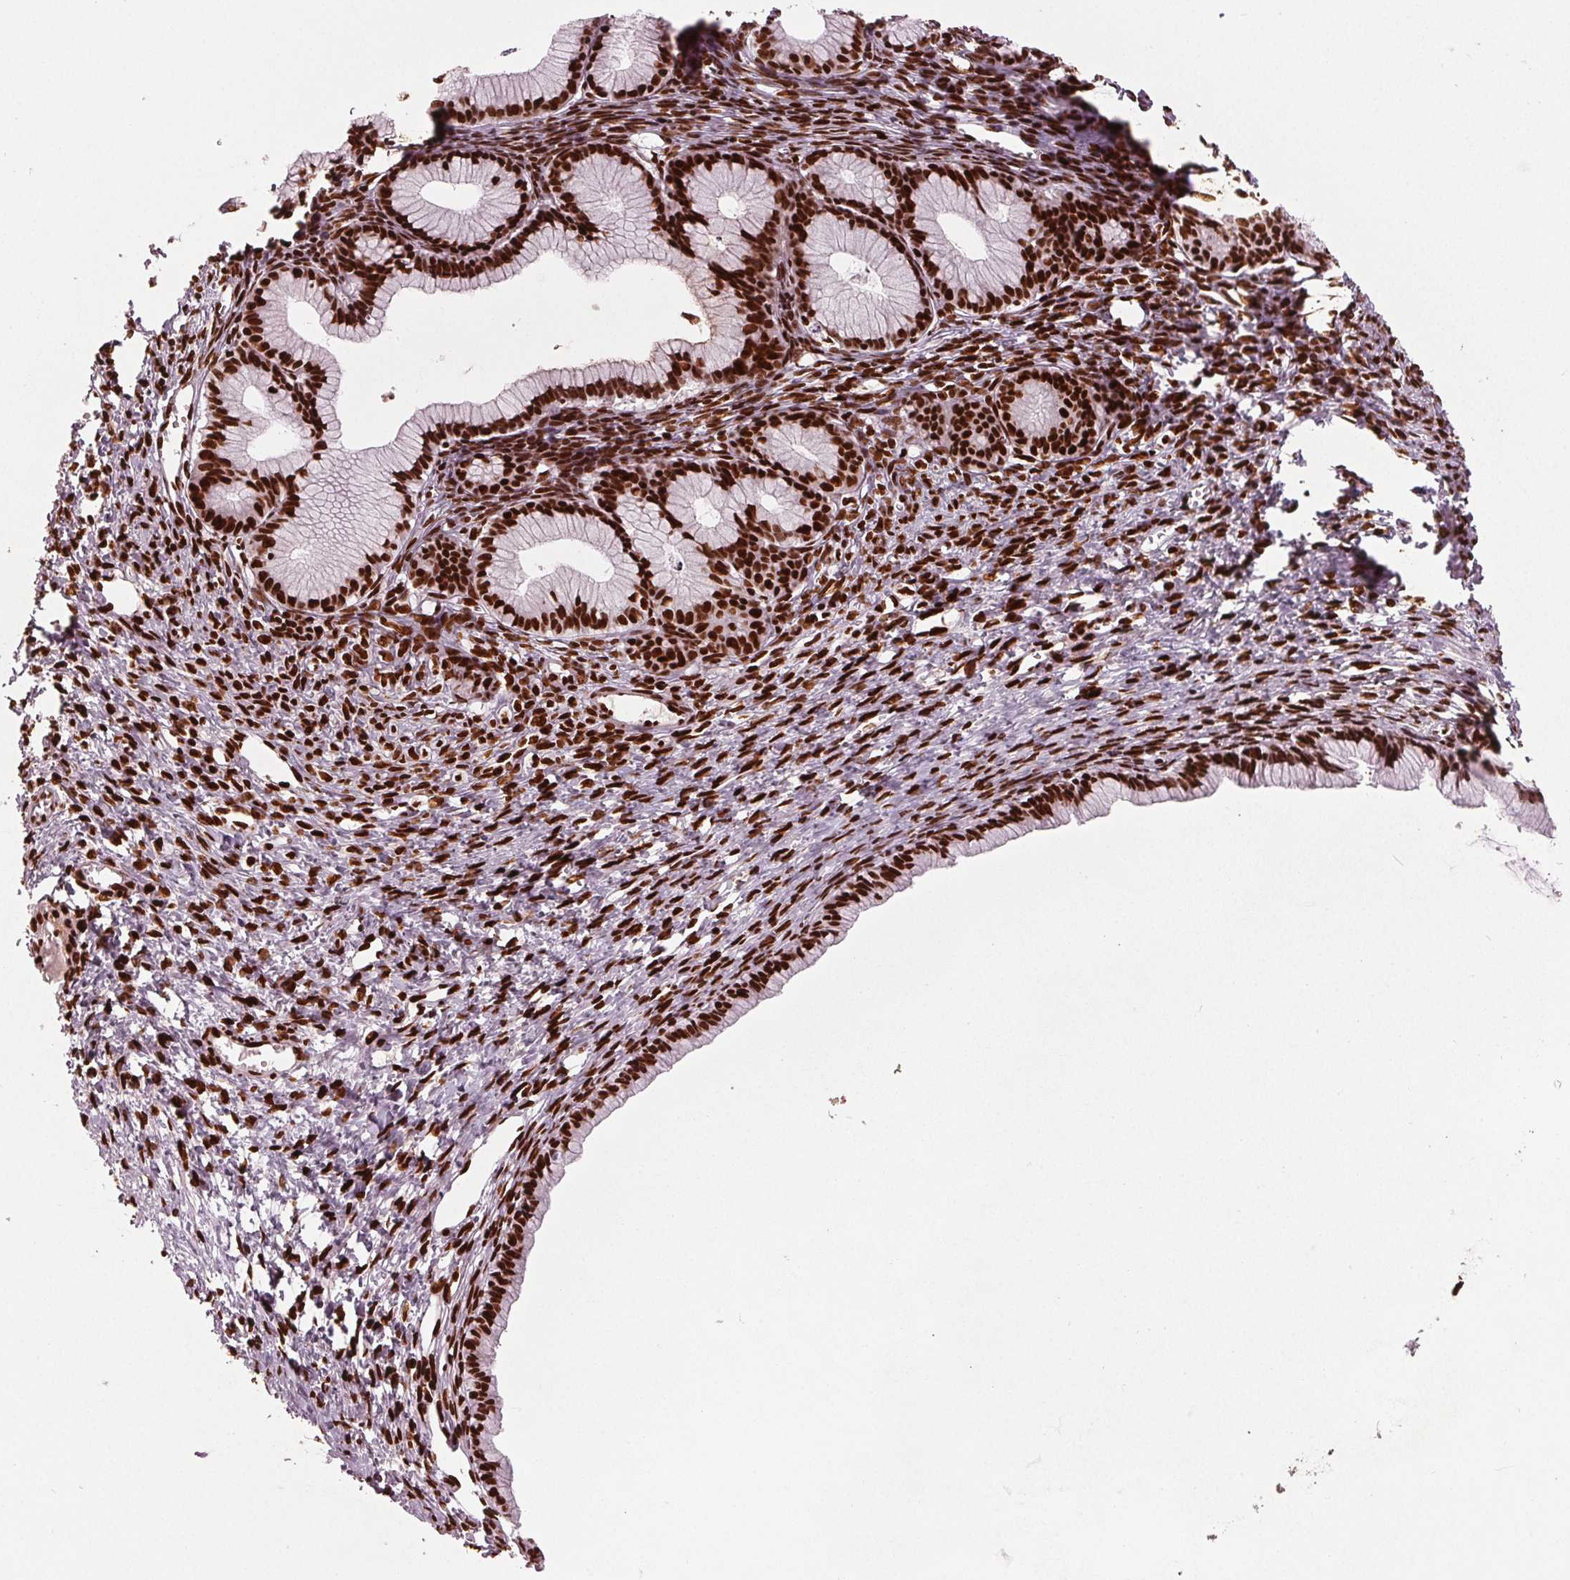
{"staining": {"intensity": "strong", "quantity": ">75%", "location": "nuclear"}, "tissue": "ovarian cancer", "cell_type": "Tumor cells", "image_type": "cancer", "snomed": [{"axis": "morphology", "description": "Cystadenocarcinoma, mucinous, NOS"}, {"axis": "topography", "description": "Ovary"}], "caption": "High-magnification brightfield microscopy of ovarian cancer stained with DAB (brown) and counterstained with hematoxylin (blue). tumor cells exhibit strong nuclear staining is seen in approximately>75% of cells.", "gene": "BRD4", "patient": {"sex": "female", "age": 41}}